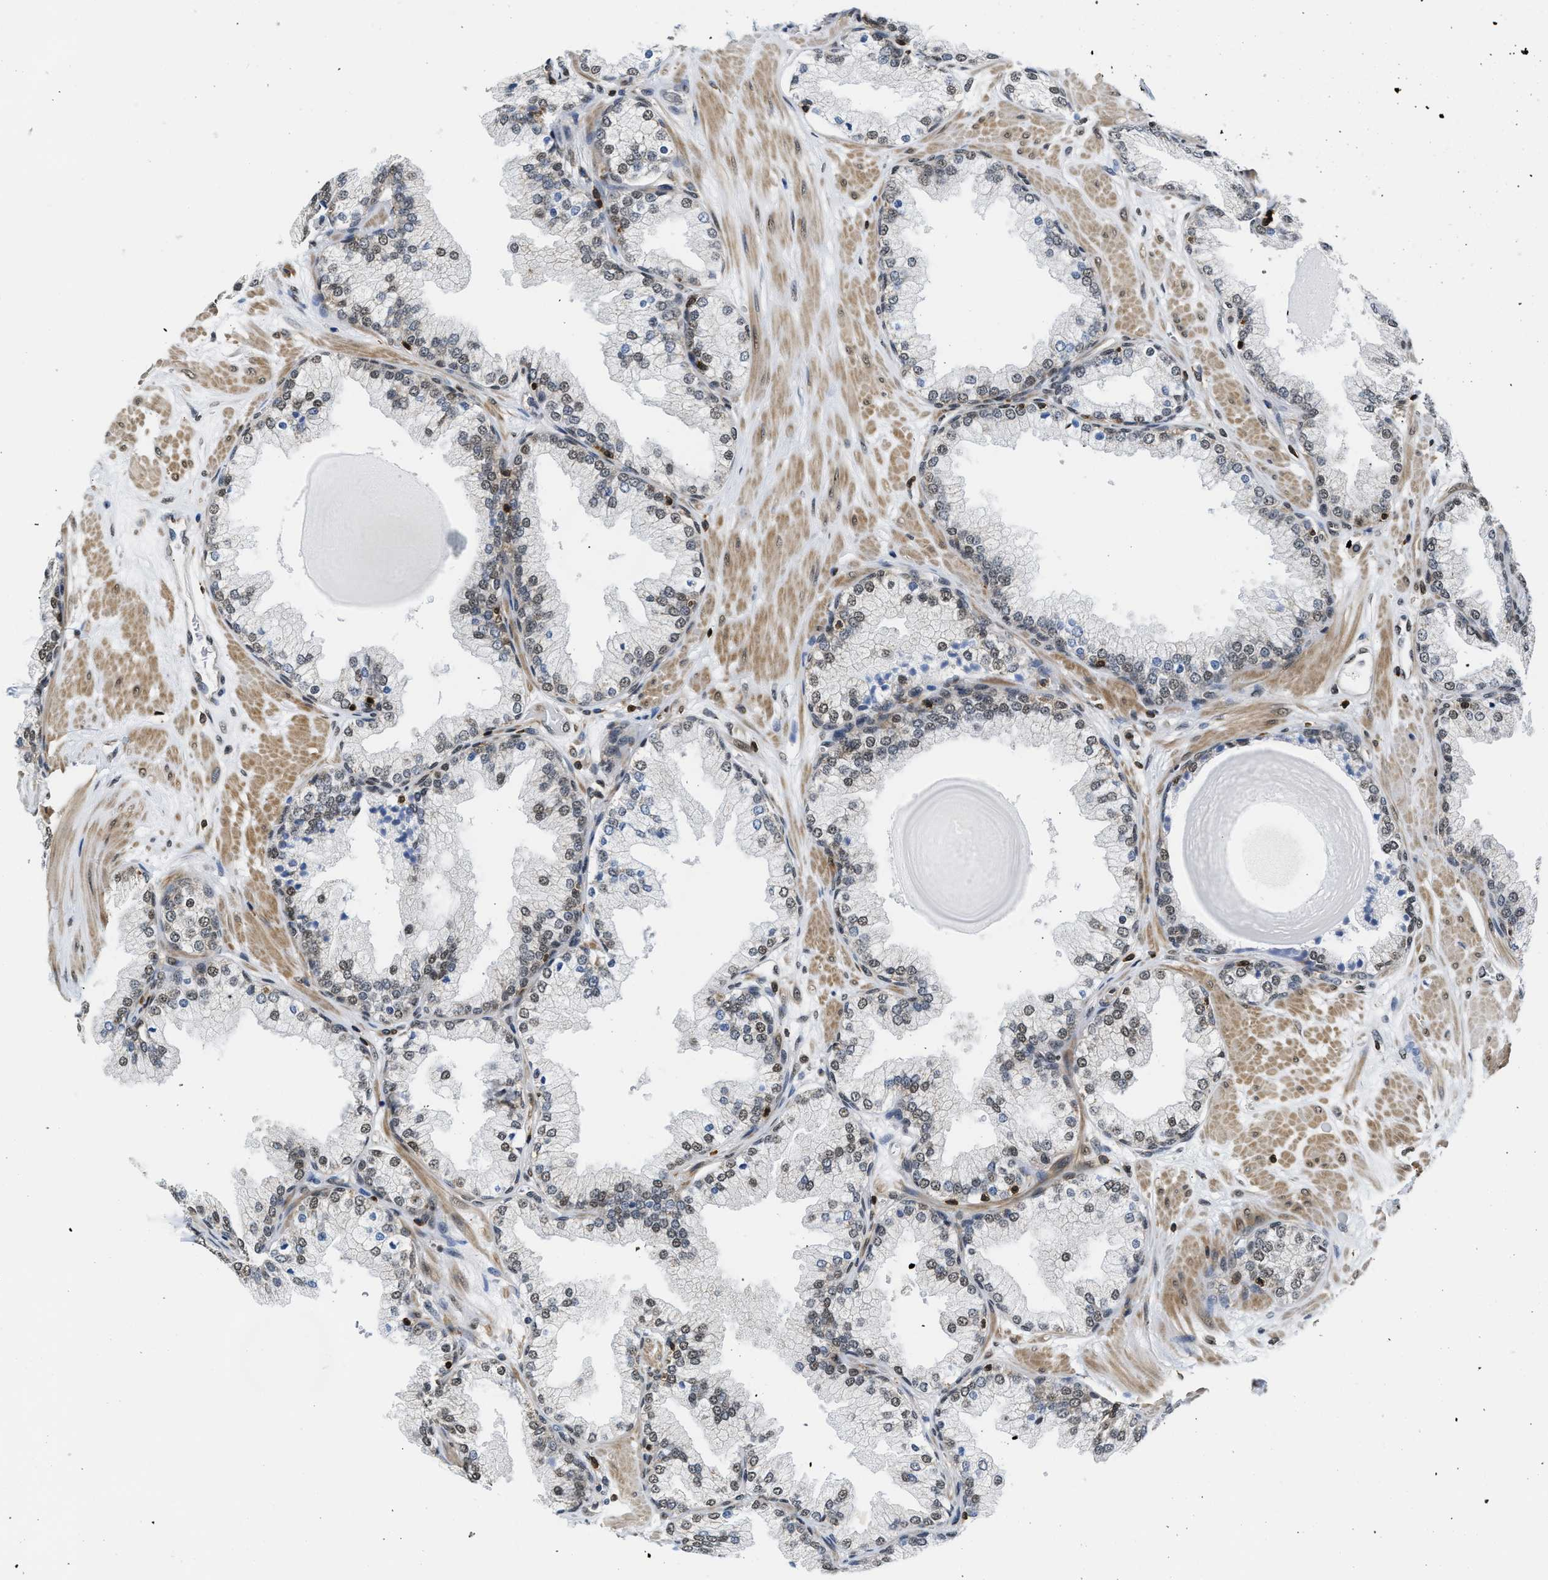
{"staining": {"intensity": "weak", "quantity": "25%-75%", "location": "nuclear"}, "tissue": "prostate", "cell_type": "Glandular cells", "image_type": "normal", "snomed": [{"axis": "morphology", "description": "Normal tissue, NOS"}, {"axis": "topography", "description": "Prostate"}], "caption": "Weak nuclear positivity for a protein is seen in approximately 25%-75% of glandular cells of unremarkable prostate using immunohistochemistry (IHC).", "gene": "STK10", "patient": {"sex": "male", "age": 51}}